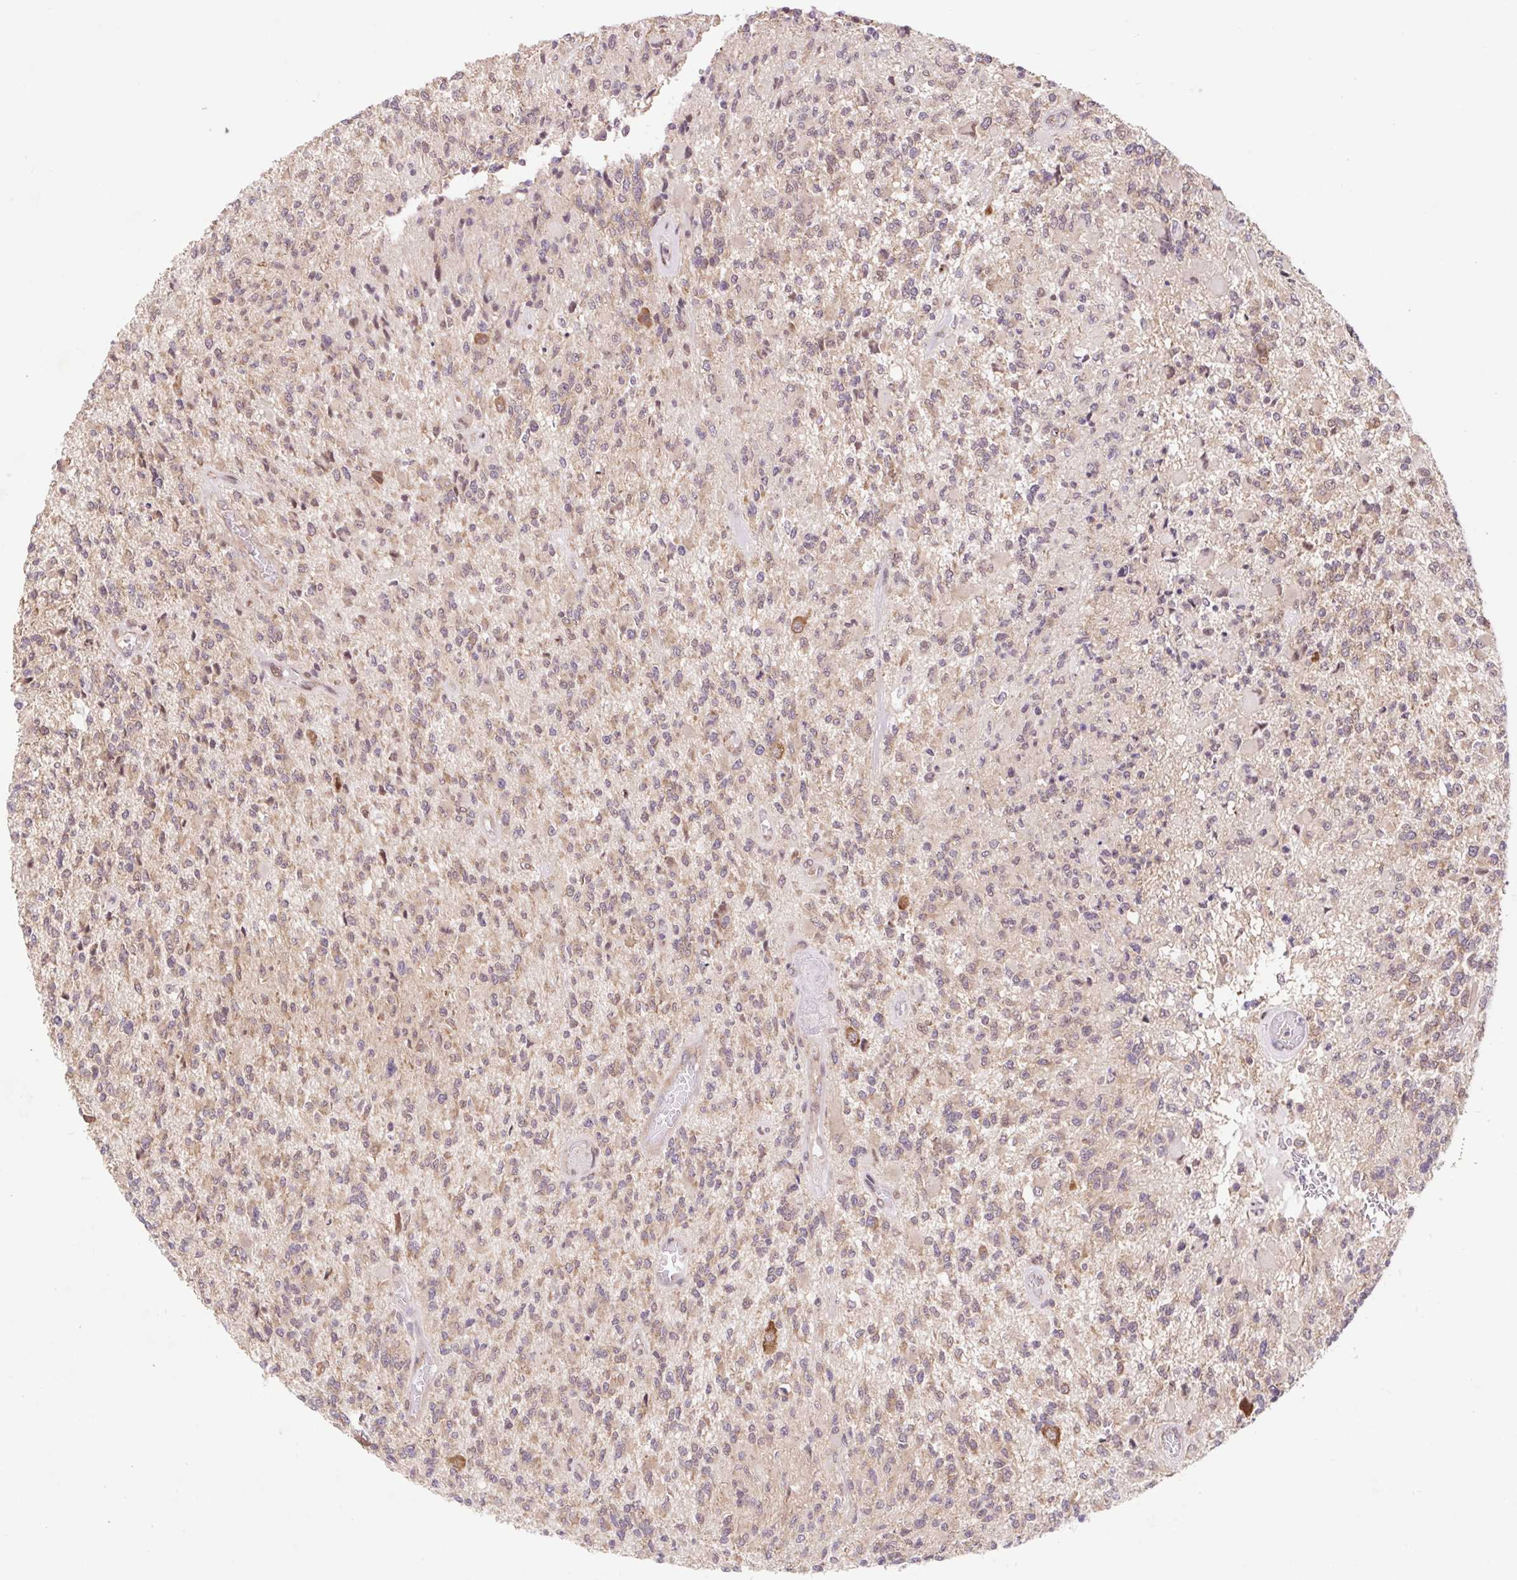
{"staining": {"intensity": "weak", "quantity": "25%-75%", "location": "cytoplasmic/membranous"}, "tissue": "glioma", "cell_type": "Tumor cells", "image_type": "cancer", "snomed": [{"axis": "morphology", "description": "Glioma, malignant, High grade"}, {"axis": "topography", "description": "Brain"}], "caption": "A histopathology image of human malignant high-grade glioma stained for a protein demonstrates weak cytoplasmic/membranous brown staining in tumor cells. (brown staining indicates protein expression, while blue staining denotes nuclei).", "gene": "HFE", "patient": {"sex": "female", "age": 63}}